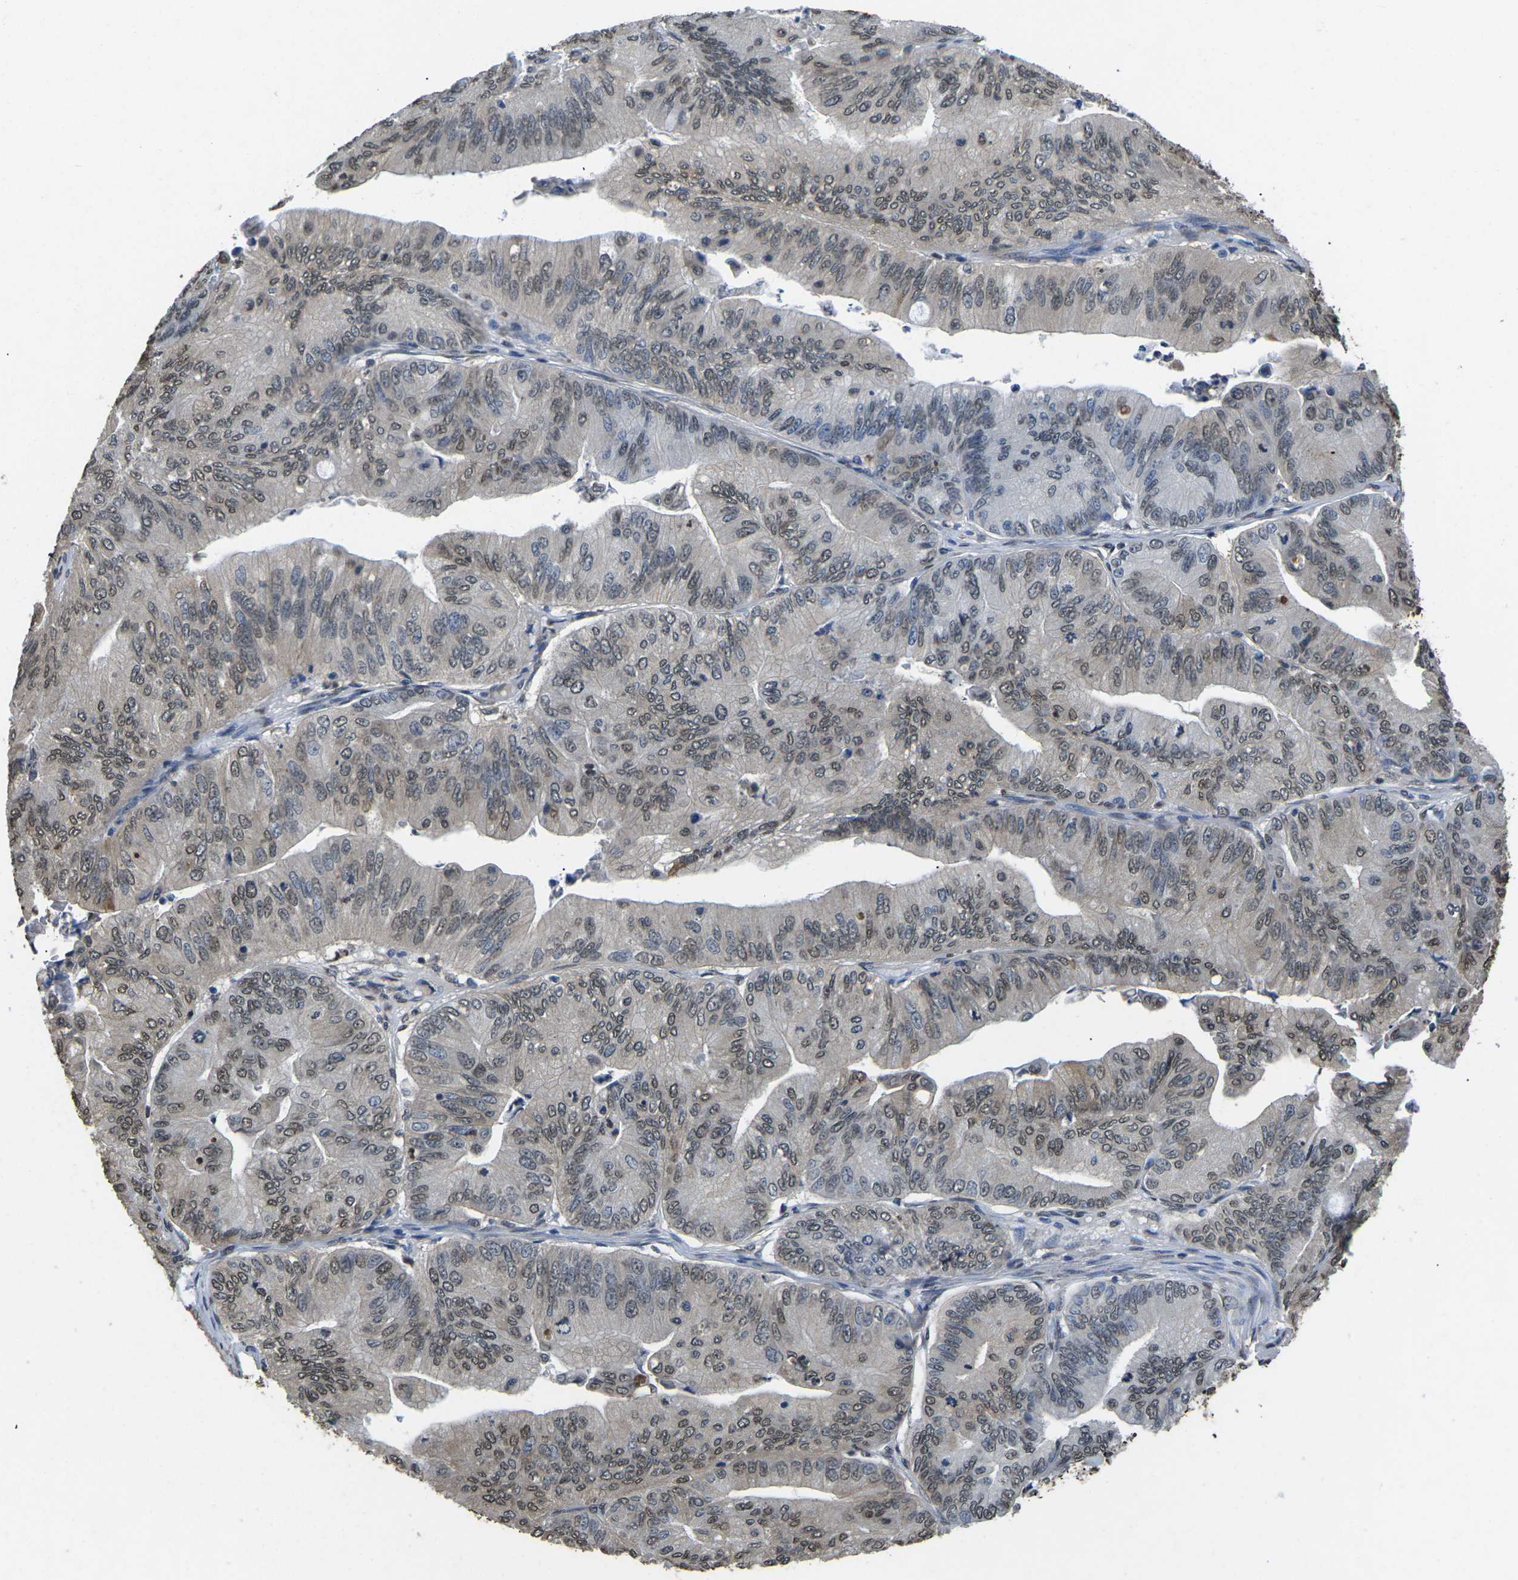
{"staining": {"intensity": "weak", "quantity": "25%-75%", "location": "nuclear"}, "tissue": "ovarian cancer", "cell_type": "Tumor cells", "image_type": "cancer", "snomed": [{"axis": "morphology", "description": "Cystadenocarcinoma, mucinous, NOS"}, {"axis": "topography", "description": "Ovary"}], "caption": "Ovarian cancer (mucinous cystadenocarcinoma) stained for a protein (brown) exhibits weak nuclear positive expression in about 25%-75% of tumor cells.", "gene": "SCNN1B", "patient": {"sex": "female", "age": 61}}